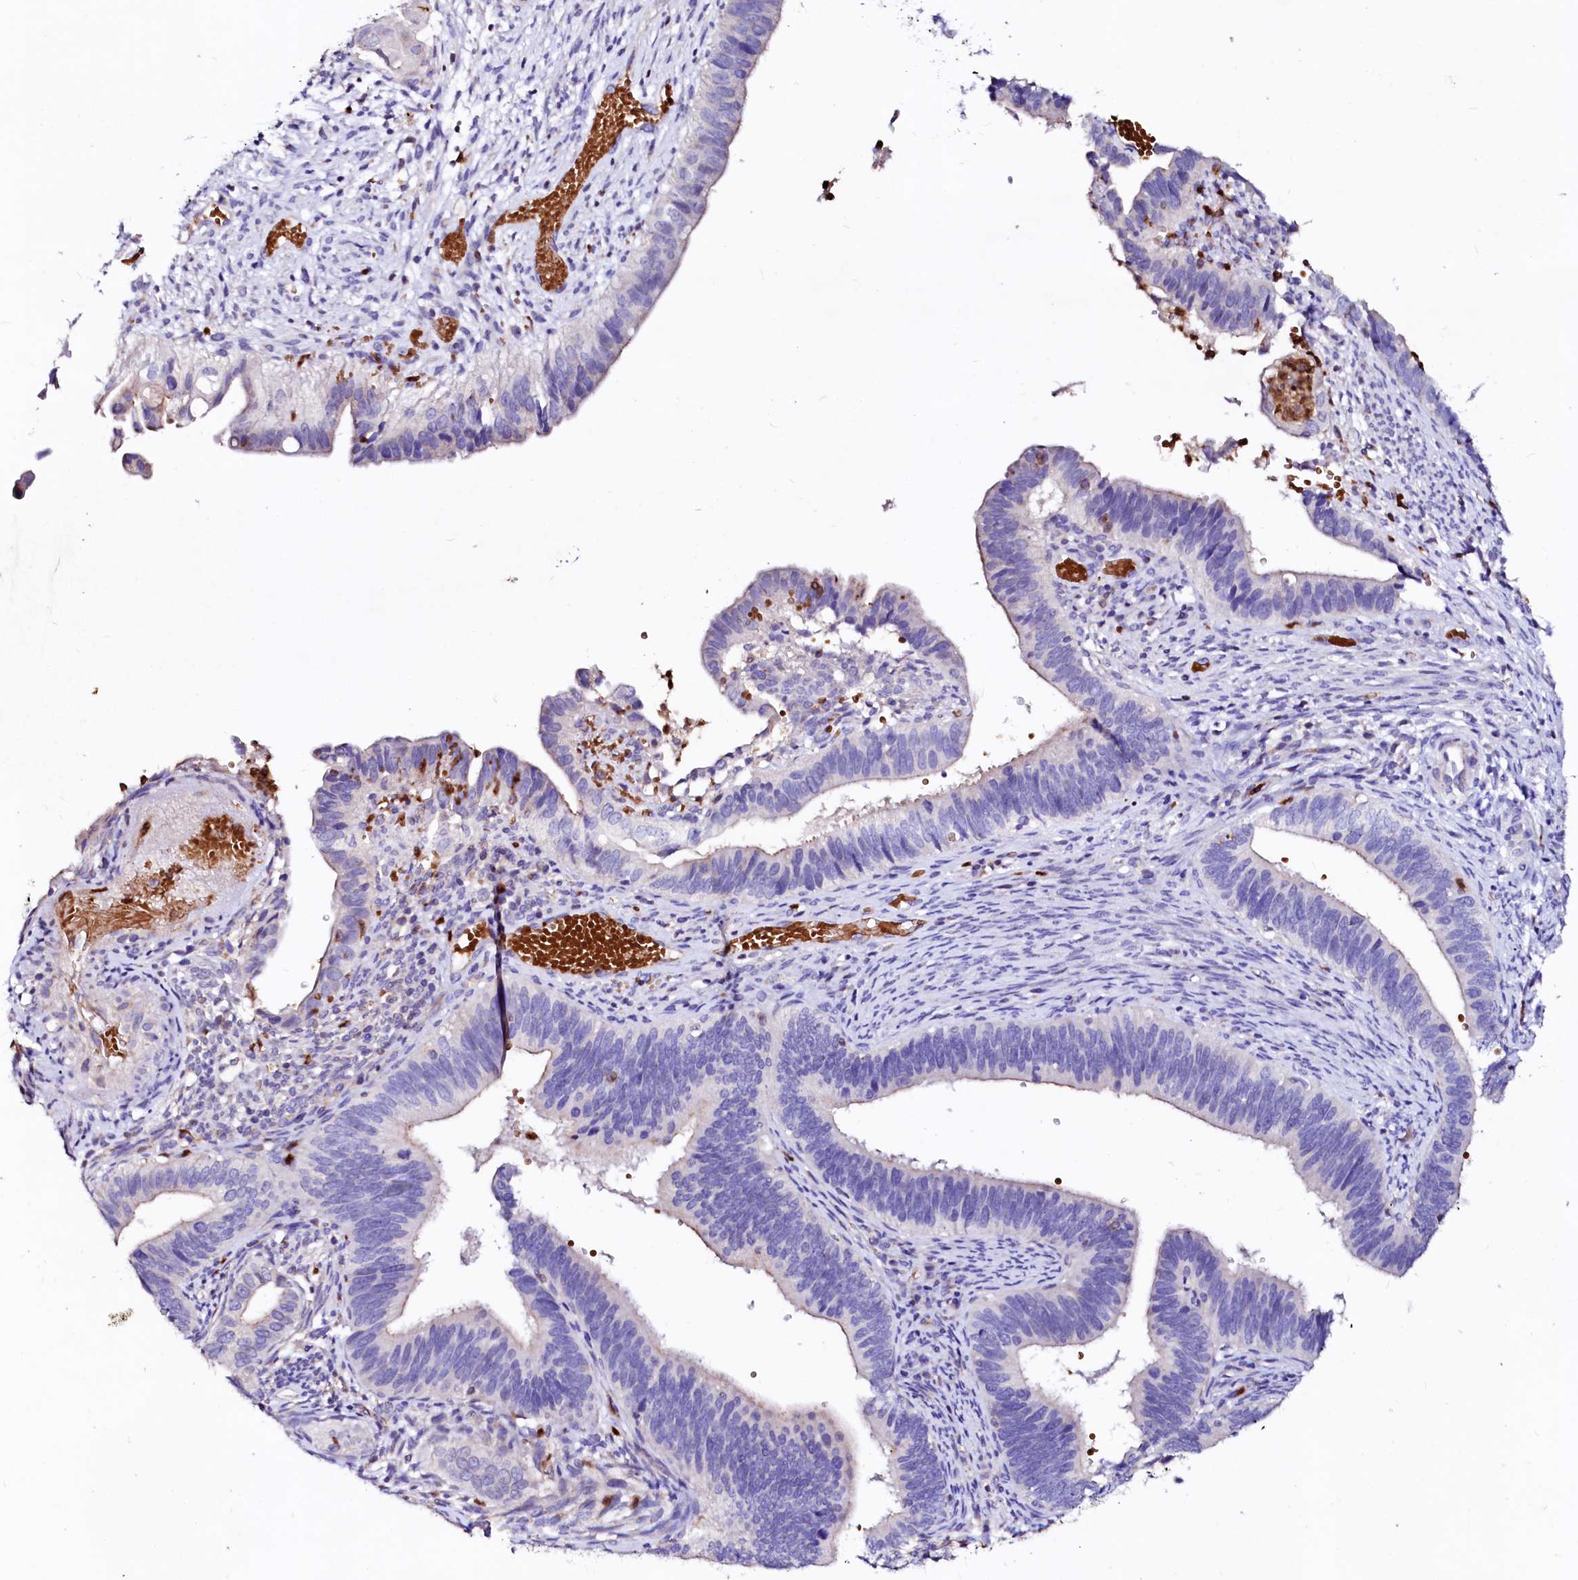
{"staining": {"intensity": "negative", "quantity": "none", "location": "none"}, "tissue": "cervical cancer", "cell_type": "Tumor cells", "image_type": "cancer", "snomed": [{"axis": "morphology", "description": "Adenocarcinoma, NOS"}, {"axis": "topography", "description": "Cervix"}], "caption": "Micrograph shows no protein staining in tumor cells of cervical cancer (adenocarcinoma) tissue.", "gene": "RAB27A", "patient": {"sex": "female", "age": 42}}